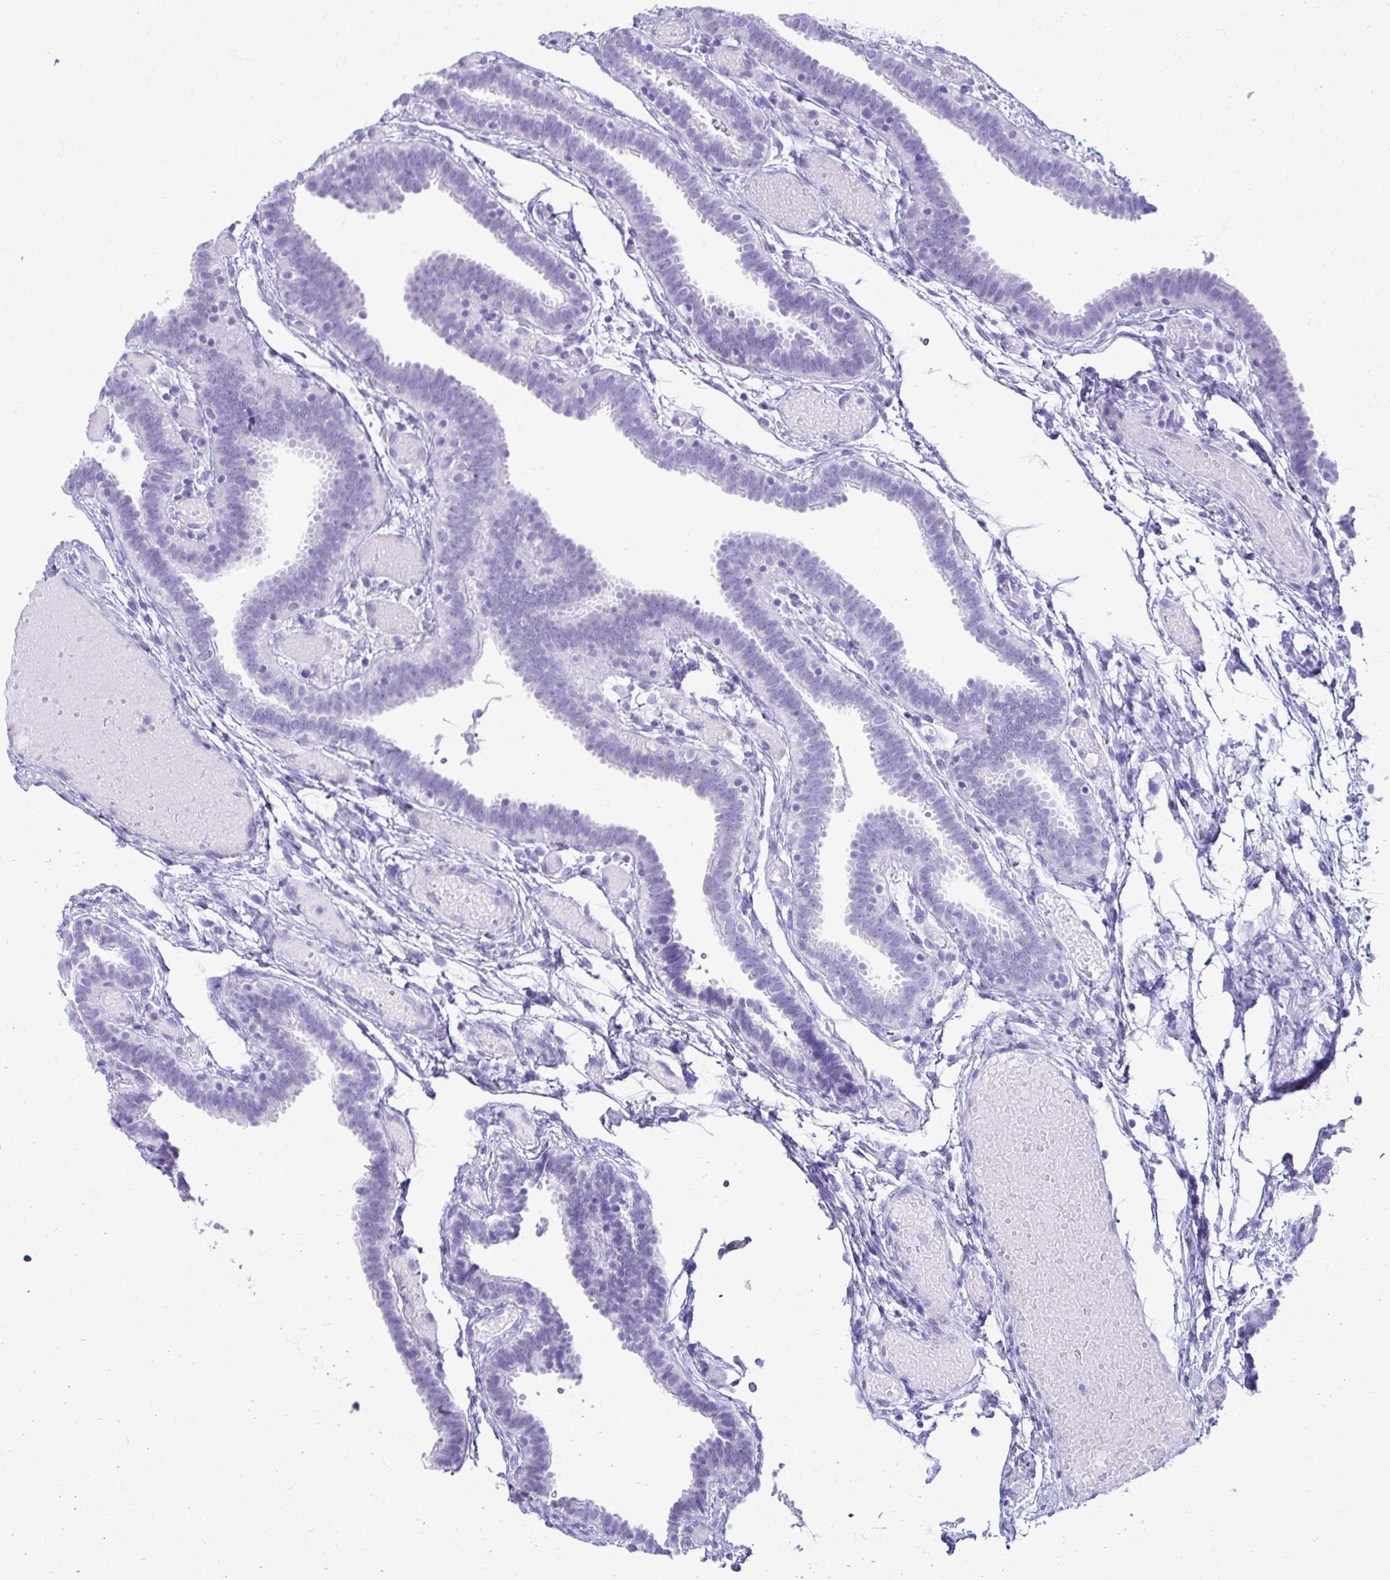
{"staining": {"intensity": "negative", "quantity": "none", "location": "none"}, "tissue": "fallopian tube", "cell_type": "Glandular cells", "image_type": "normal", "snomed": [{"axis": "morphology", "description": "Normal tissue, NOS"}, {"axis": "topography", "description": "Fallopian tube"}], "caption": "DAB (3,3'-diaminobenzidine) immunohistochemical staining of normal human fallopian tube reveals no significant positivity in glandular cells. (DAB (3,3'-diaminobenzidine) immunohistochemistry (IHC) visualized using brightfield microscopy, high magnification).", "gene": "ATP4B", "patient": {"sex": "female", "age": 37}}